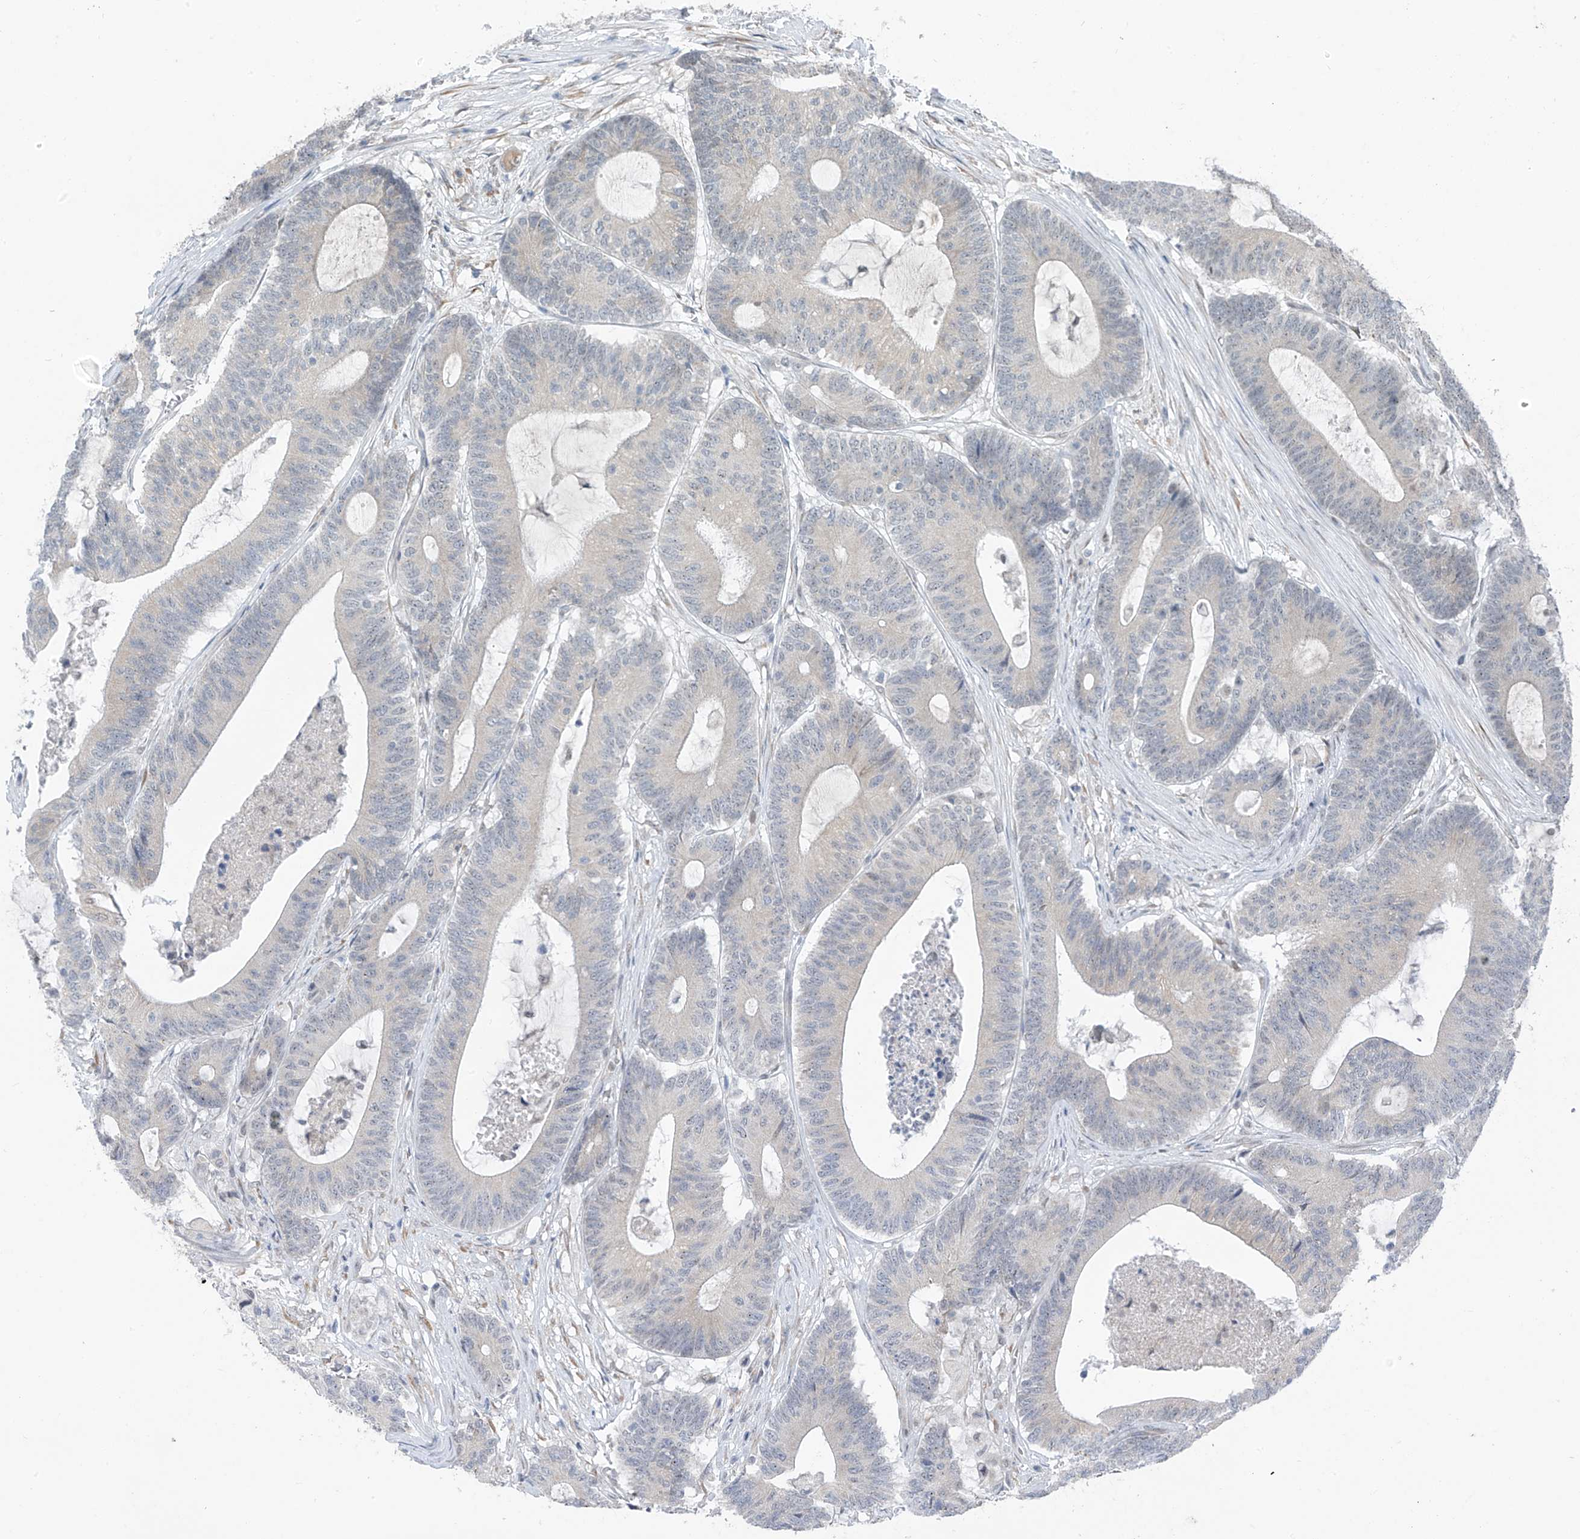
{"staining": {"intensity": "negative", "quantity": "none", "location": "none"}, "tissue": "colorectal cancer", "cell_type": "Tumor cells", "image_type": "cancer", "snomed": [{"axis": "morphology", "description": "Adenocarcinoma, NOS"}, {"axis": "topography", "description": "Colon"}], "caption": "The image shows no staining of tumor cells in colorectal adenocarcinoma. (Stains: DAB immunohistochemistry (IHC) with hematoxylin counter stain, Microscopy: brightfield microscopy at high magnification).", "gene": "CYP4V2", "patient": {"sex": "female", "age": 84}}